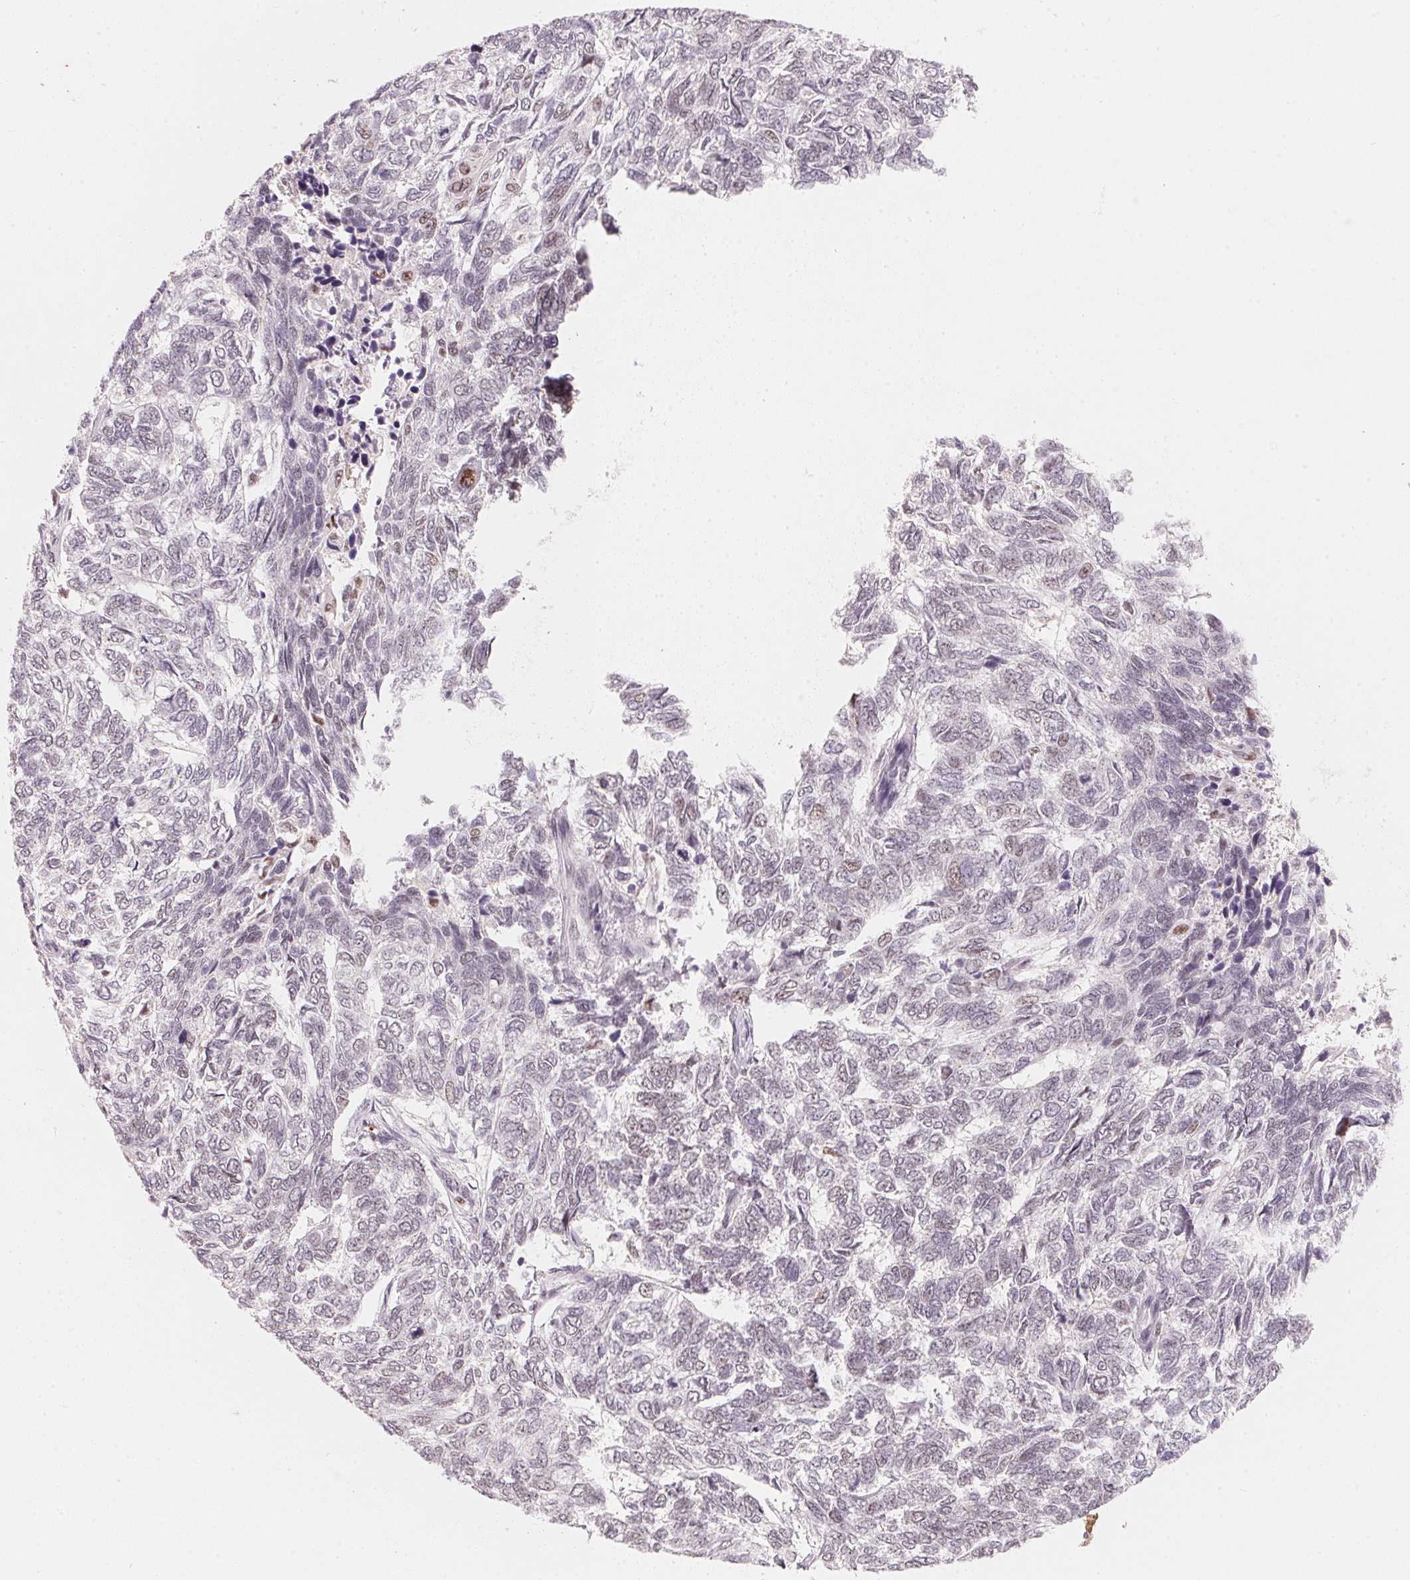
{"staining": {"intensity": "negative", "quantity": "none", "location": "none"}, "tissue": "skin cancer", "cell_type": "Tumor cells", "image_type": "cancer", "snomed": [{"axis": "morphology", "description": "Basal cell carcinoma"}, {"axis": "topography", "description": "Skin"}], "caption": "Immunohistochemistry histopathology image of human basal cell carcinoma (skin) stained for a protein (brown), which displays no staining in tumor cells.", "gene": "ARHGAP22", "patient": {"sex": "female", "age": 65}}